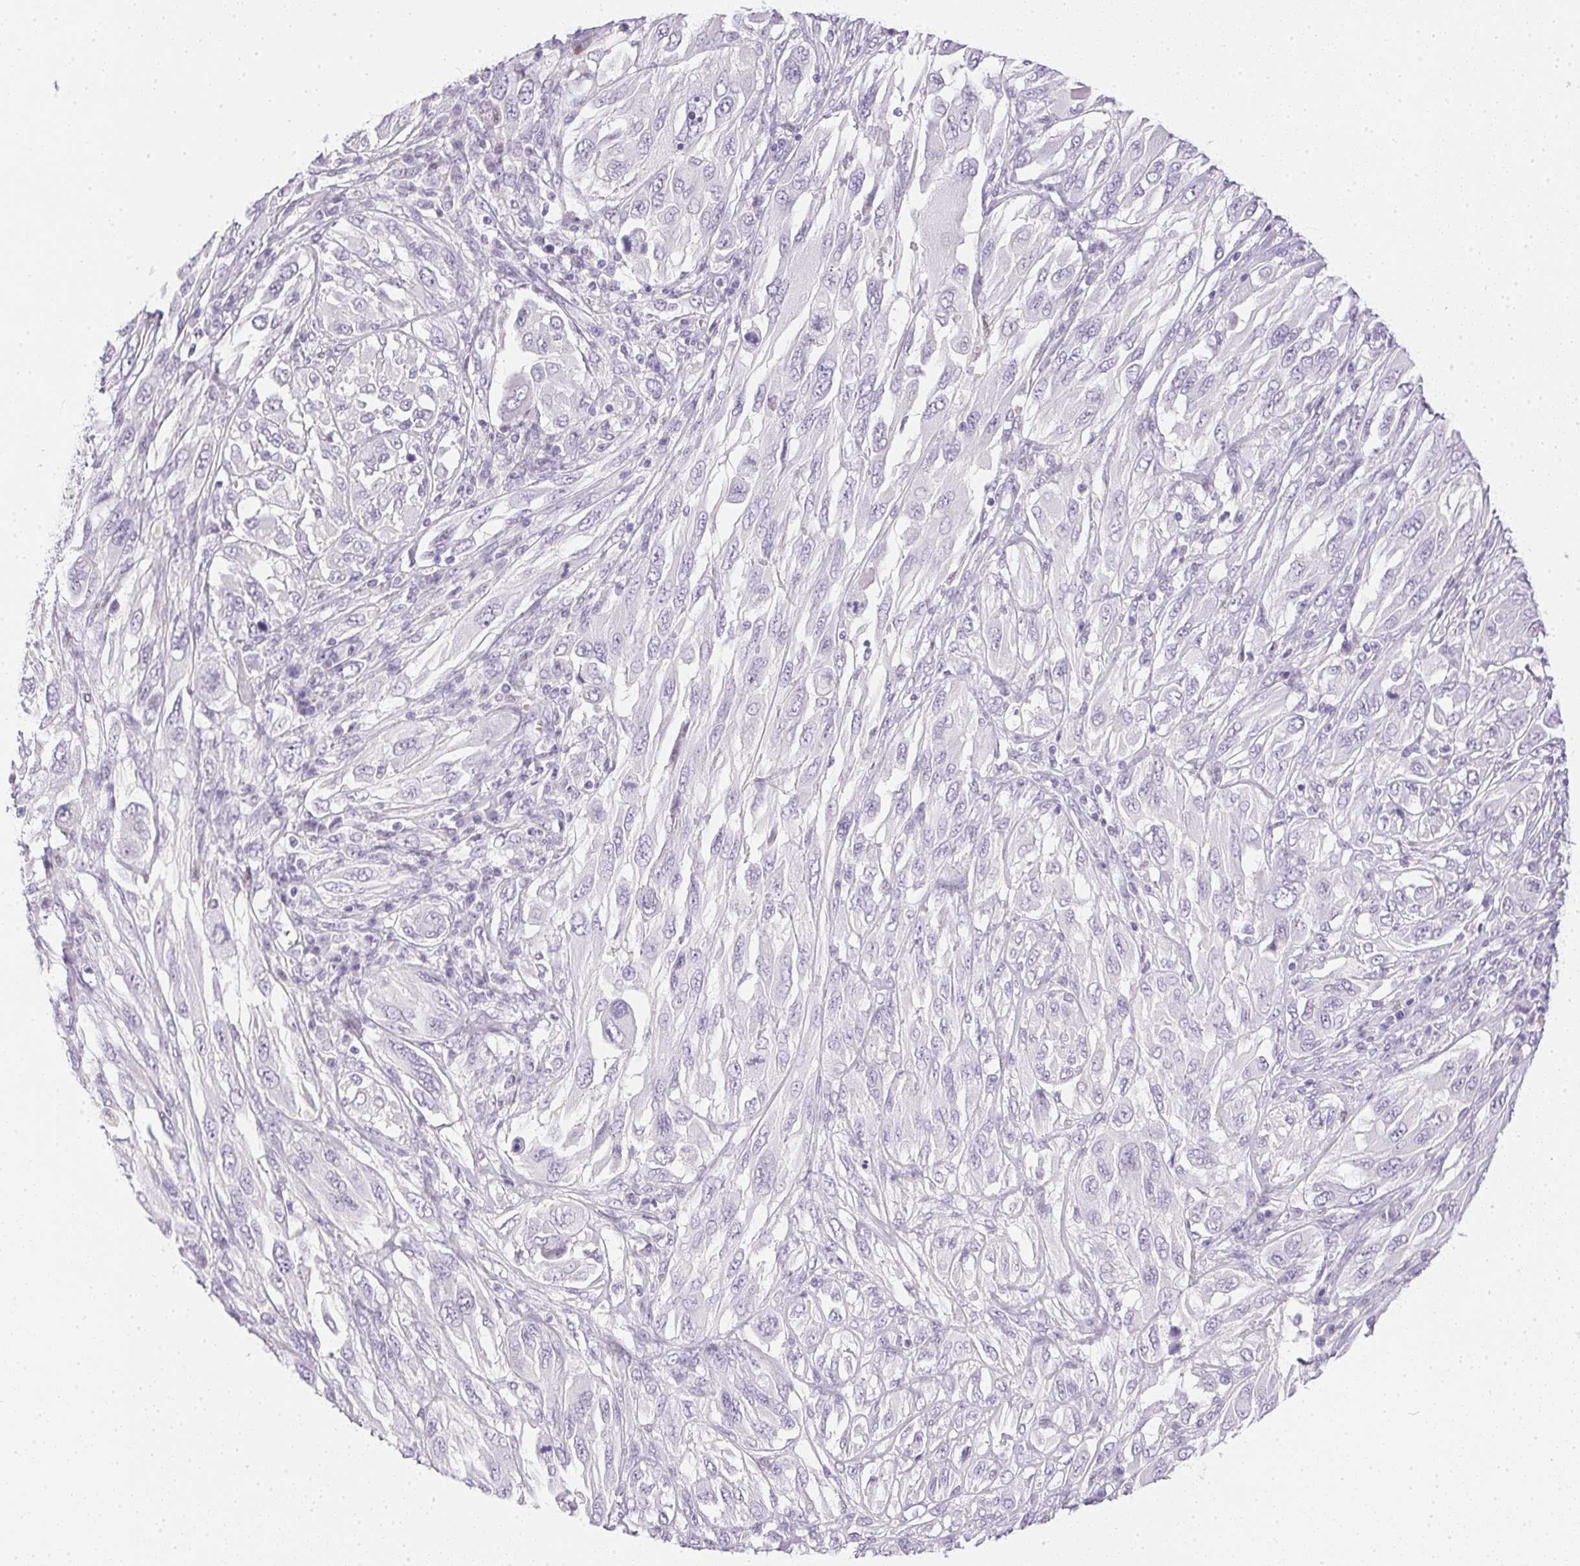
{"staining": {"intensity": "negative", "quantity": "none", "location": "none"}, "tissue": "melanoma", "cell_type": "Tumor cells", "image_type": "cancer", "snomed": [{"axis": "morphology", "description": "Malignant melanoma, NOS"}, {"axis": "topography", "description": "Skin"}], "caption": "The immunohistochemistry (IHC) photomicrograph has no significant staining in tumor cells of malignant melanoma tissue.", "gene": "PPY", "patient": {"sex": "female", "age": 91}}